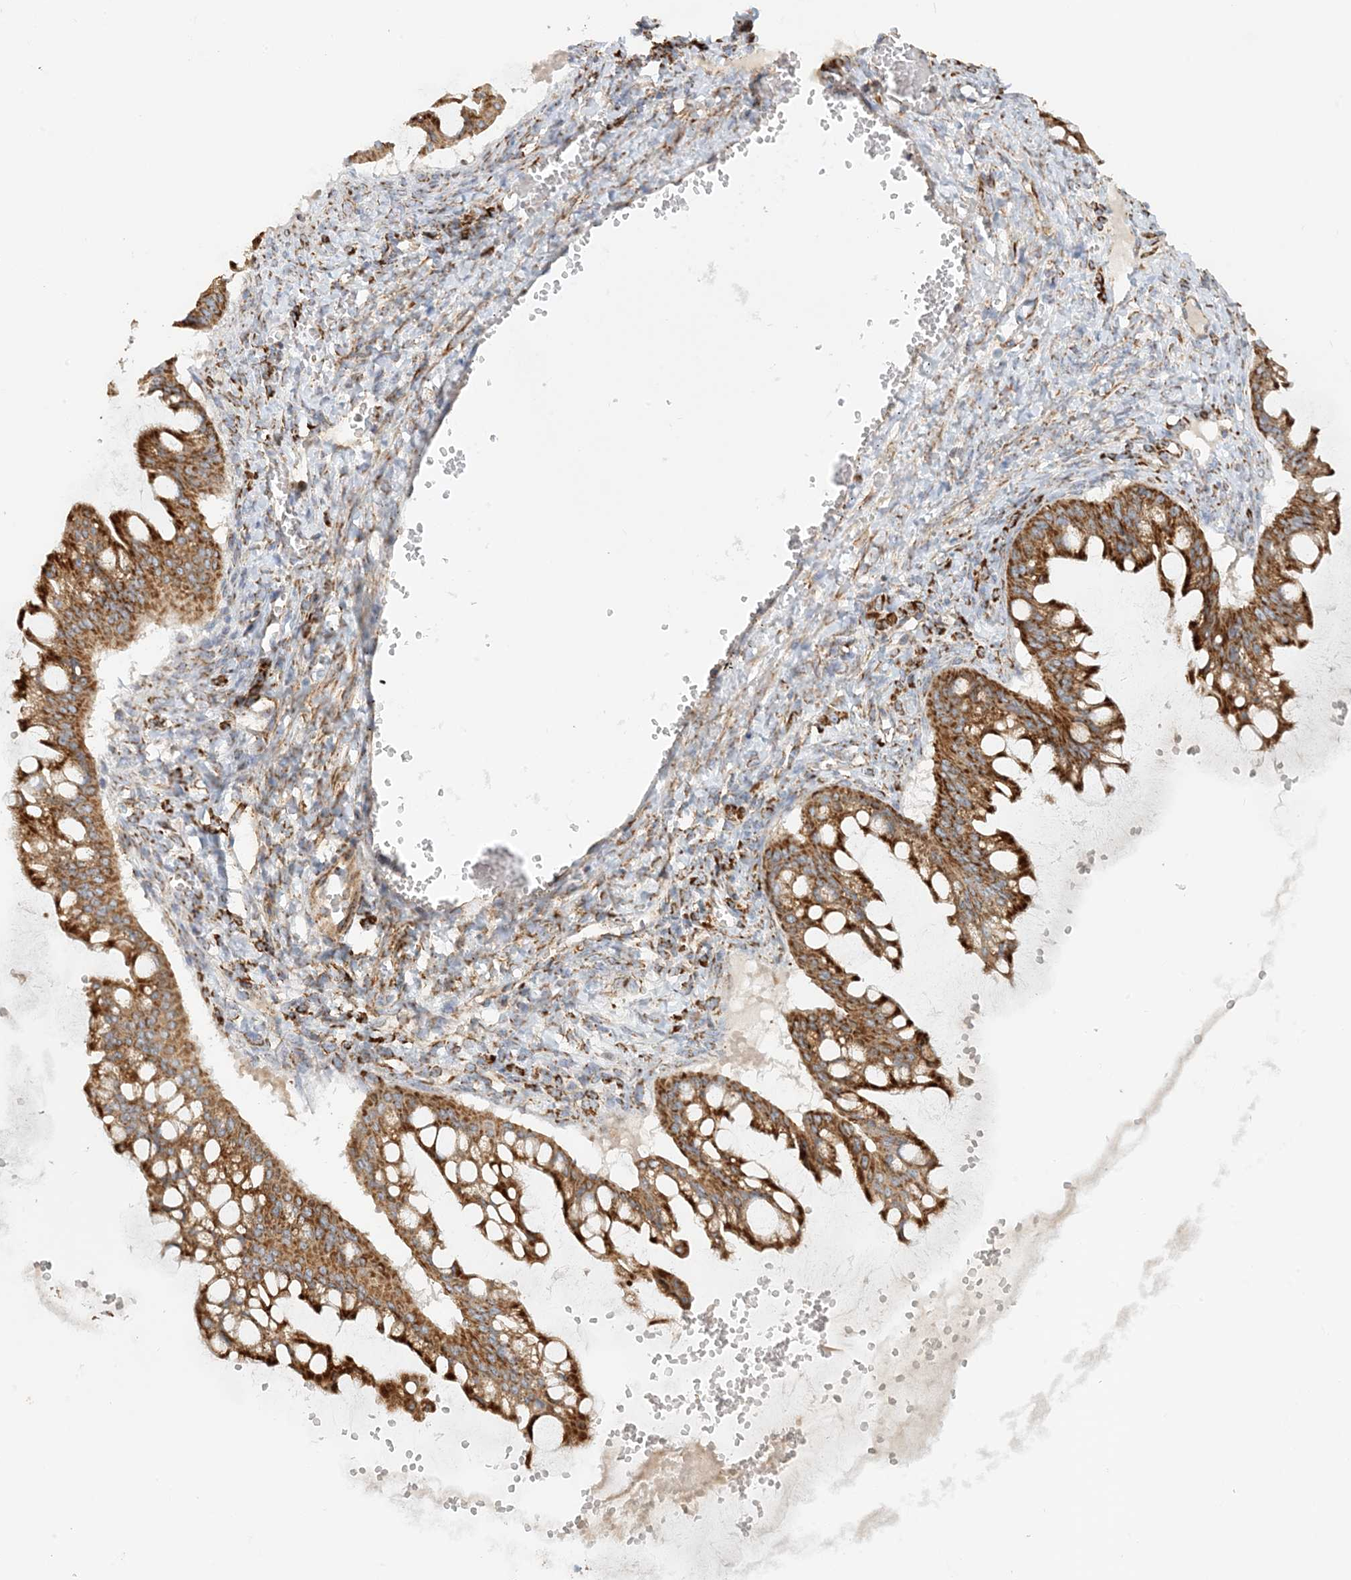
{"staining": {"intensity": "strong", "quantity": ">75%", "location": "cytoplasmic/membranous"}, "tissue": "ovarian cancer", "cell_type": "Tumor cells", "image_type": "cancer", "snomed": [{"axis": "morphology", "description": "Cystadenocarcinoma, mucinous, NOS"}, {"axis": "topography", "description": "Ovary"}], "caption": "A high amount of strong cytoplasmic/membranous expression is present in about >75% of tumor cells in ovarian cancer (mucinous cystadenocarcinoma) tissue.", "gene": "COA3", "patient": {"sex": "female", "age": 73}}